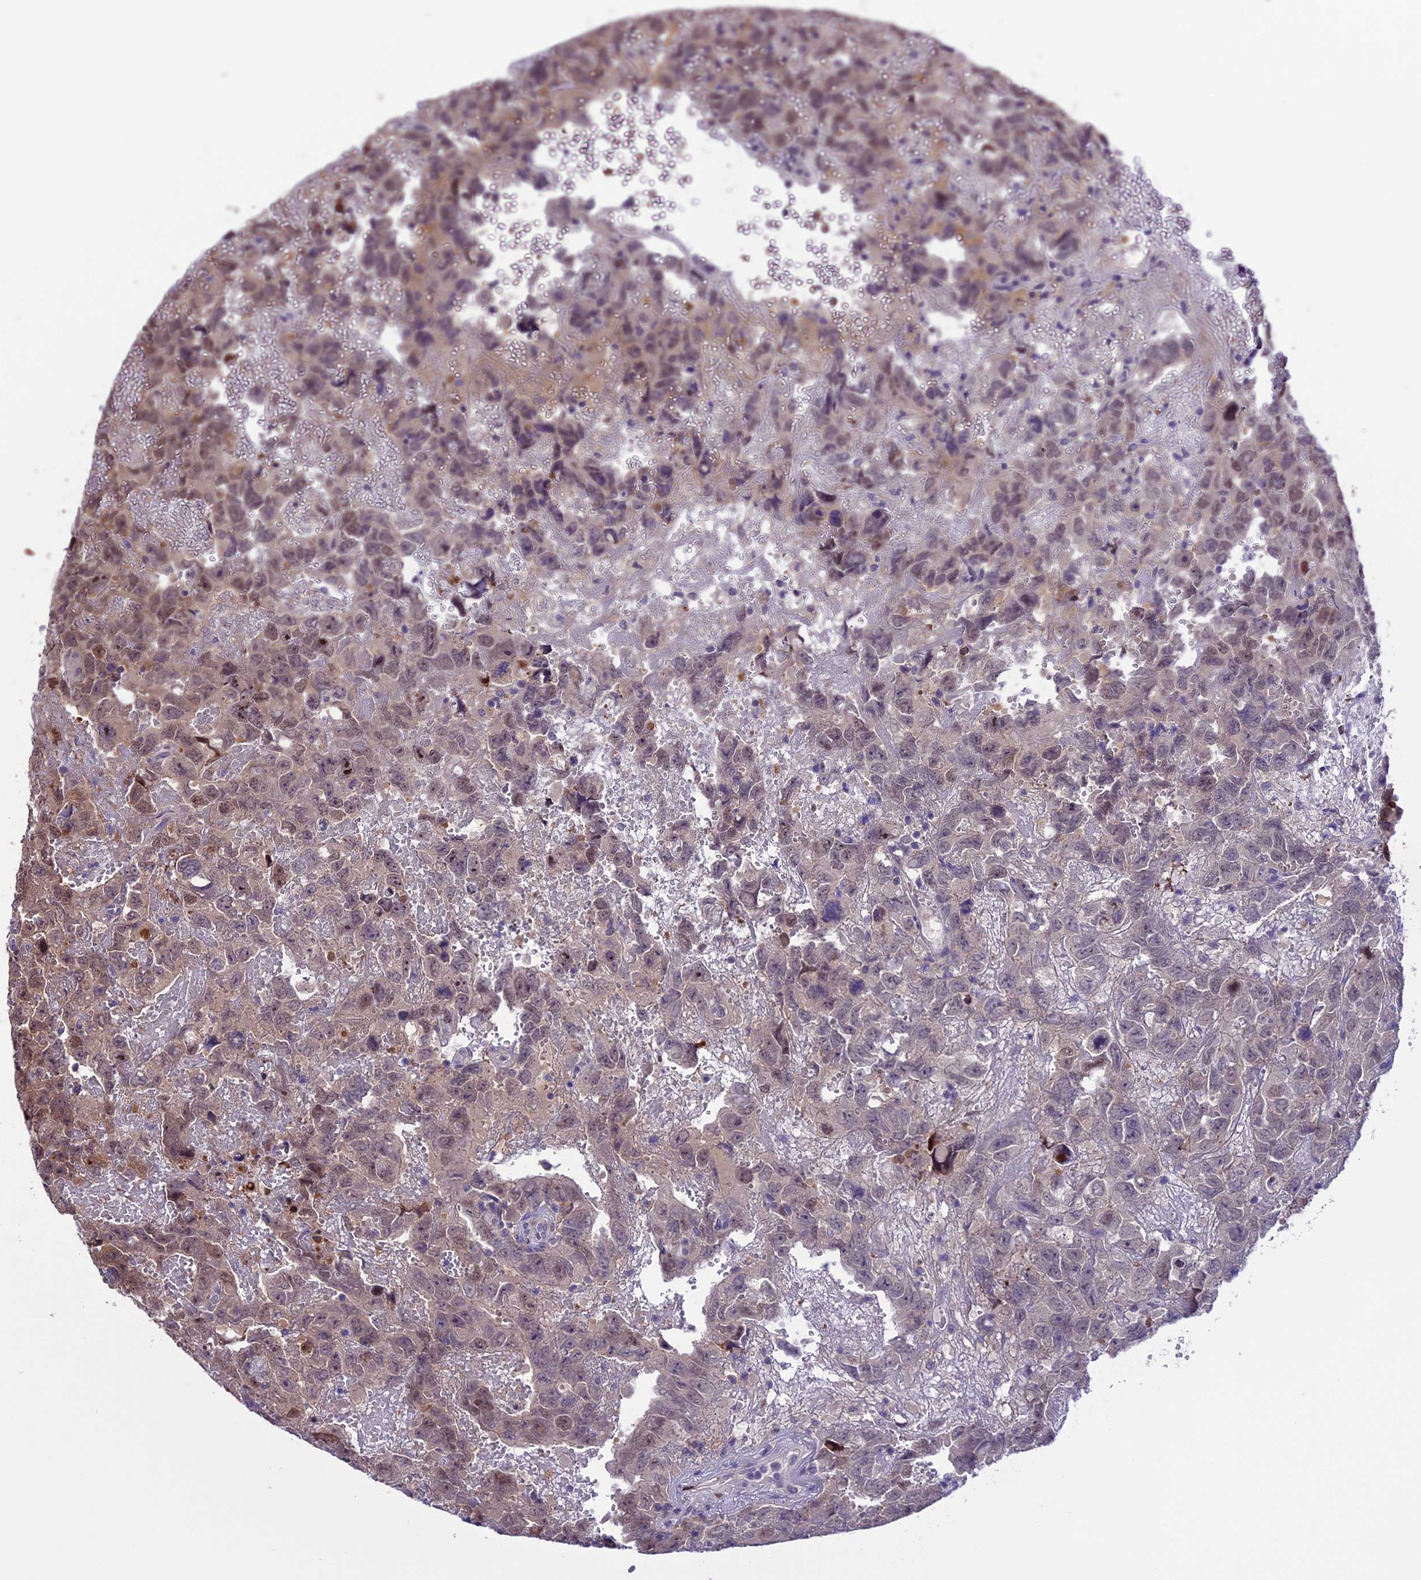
{"staining": {"intensity": "weak", "quantity": "25%-75%", "location": "nuclear"}, "tissue": "testis cancer", "cell_type": "Tumor cells", "image_type": "cancer", "snomed": [{"axis": "morphology", "description": "Carcinoma, Embryonal, NOS"}, {"axis": "topography", "description": "Testis"}], "caption": "This histopathology image displays immunohistochemistry staining of human testis embryonal carcinoma, with low weak nuclear expression in about 25%-75% of tumor cells.", "gene": "XKR7", "patient": {"sex": "male", "age": 45}}